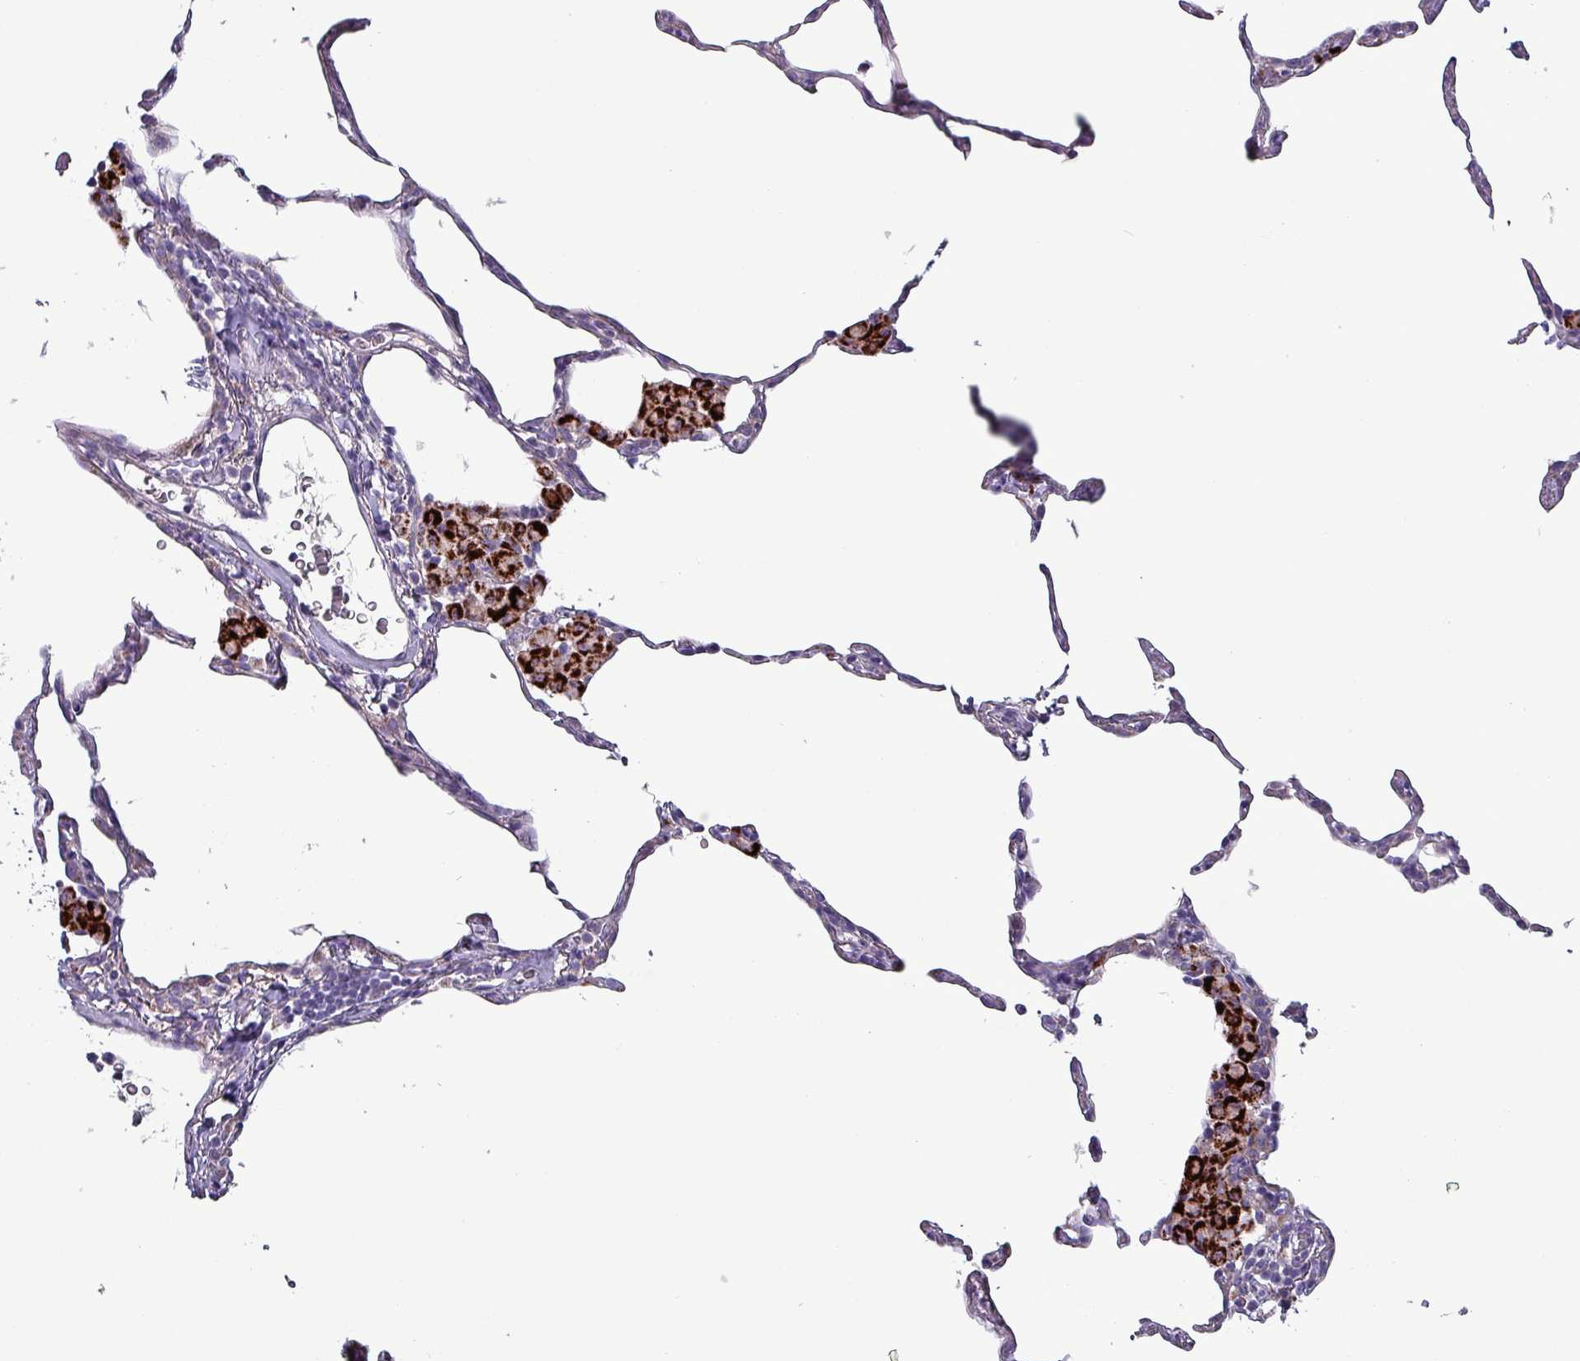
{"staining": {"intensity": "negative", "quantity": "none", "location": "none"}, "tissue": "lung", "cell_type": "Alveolar cells", "image_type": "normal", "snomed": [{"axis": "morphology", "description": "Normal tissue, NOS"}, {"axis": "topography", "description": "Lung"}], "caption": "This is an IHC histopathology image of unremarkable human lung. There is no expression in alveolar cells.", "gene": "HSD3B7", "patient": {"sex": "female", "age": 57}}